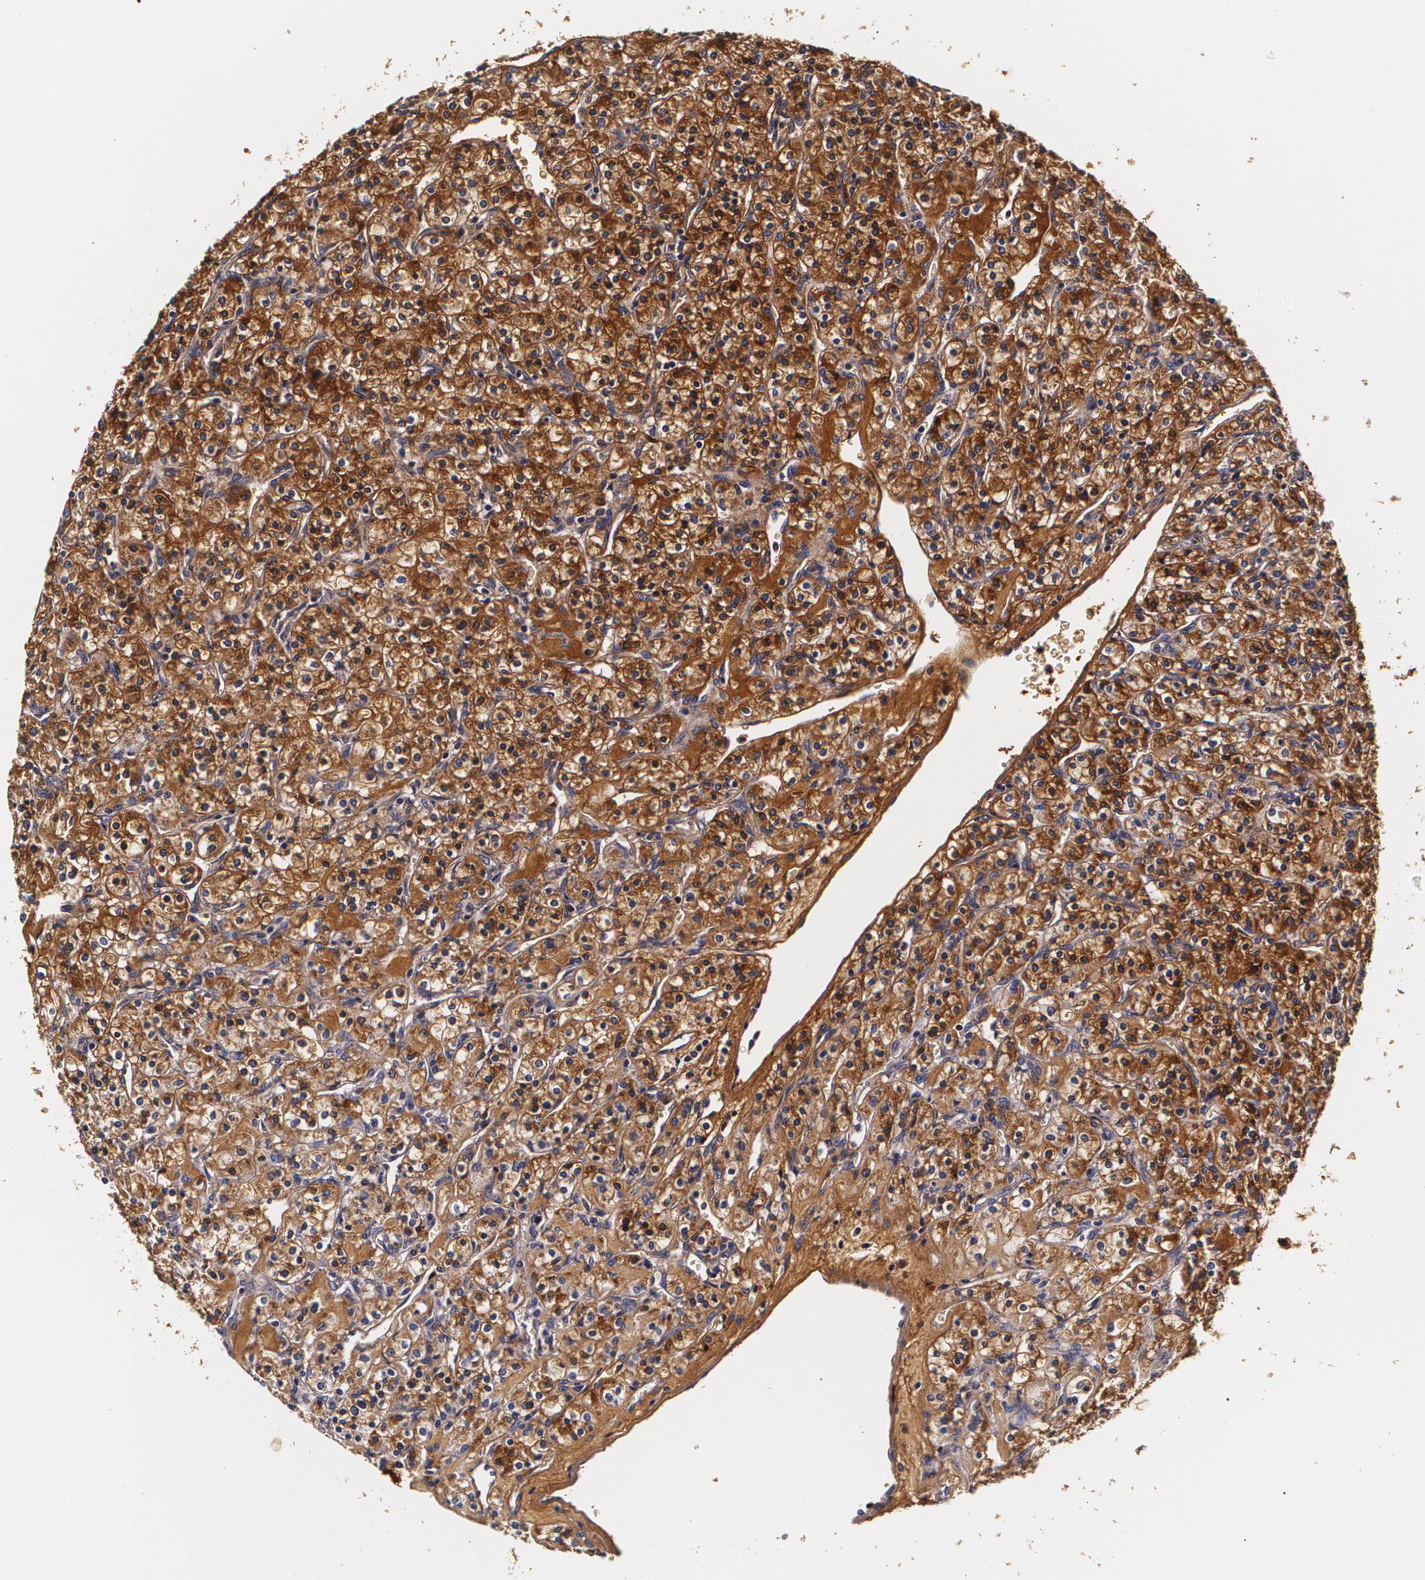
{"staining": {"intensity": "strong", "quantity": ">75%", "location": "cytoplasmic/membranous"}, "tissue": "renal cancer", "cell_type": "Tumor cells", "image_type": "cancer", "snomed": [{"axis": "morphology", "description": "Adenocarcinoma, NOS"}, {"axis": "topography", "description": "Kidney"}], "caption": "Protein expression analysis of human renal adenocarcinoma reveals strong cytoplasmic/membranous expression in approximately >75% of tumor cells.", "gene": "TTR", "patient": {"sex": "male", "age": 77}}